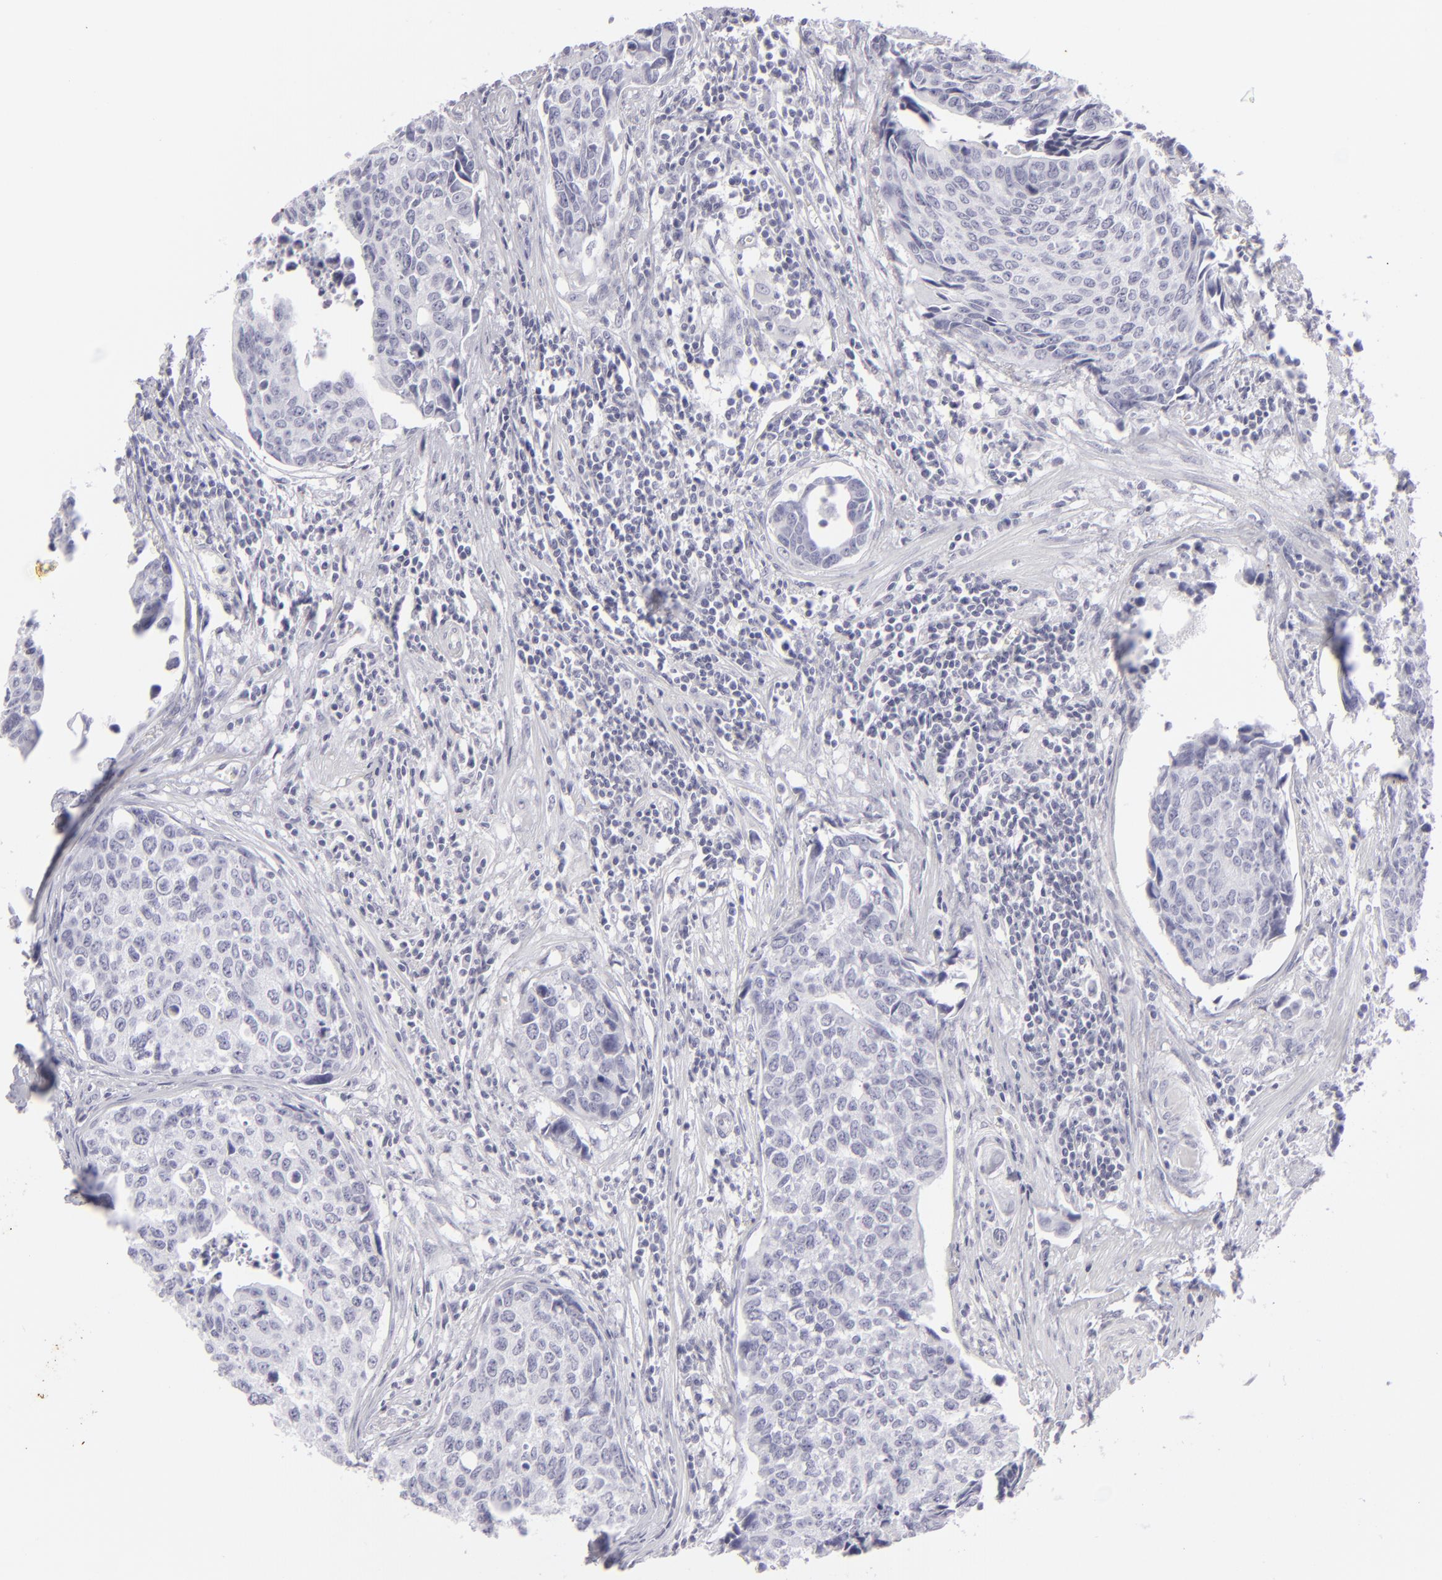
{"staining": {"intensity": "negative", "quantity": "none", "location": "none"}, "tissue": "urothelial cancer", "cell_type": "Tumor cells", "image_type": "cancer", "snomed": [{"axis": "morphology", "description": "Urothelial carcinoma, High grade"}, {"axis": "topography", "description": "Urinary bladder"}], "caption": "Micrograph shows no significant protein positivity in tumor cells of urothelial cancer. (Stains: DAB (3,3'-diaminobenzidine) IHC with hematoxylin counter stain, Microscopy: brightfield microscopy at high magnification).", "gene": "KRT1", "patient": {"sex": "male", "age": 81}}